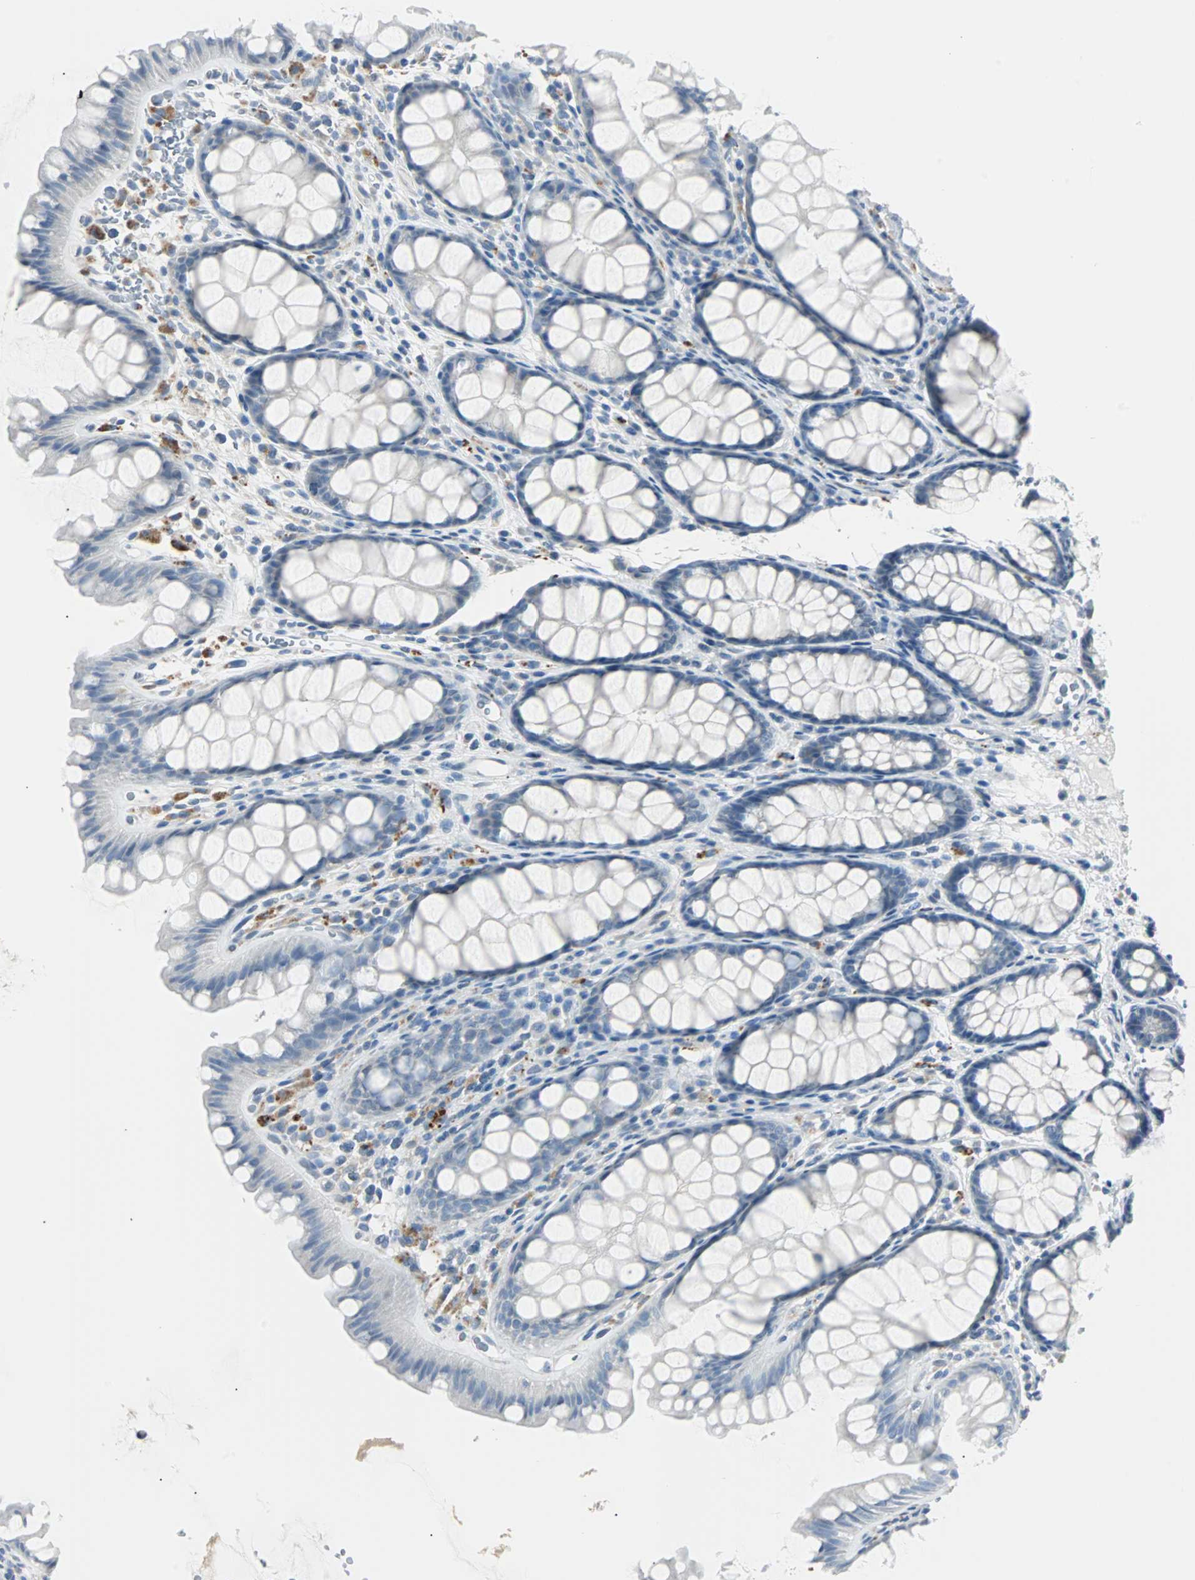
{"staining": {"intensity": "negative", "quantity": "none", "location": "none"}, "tissue": "colon", "cell_type": "Endothelial cells", "image_type": "normal", "snomed": [{"axis": "morphology", "description": "Normal tissue, NOS"}, {"axis": "topography", "description": "Colon"}], "caption": "Immunohistochemistry (IHC) of normal human colon reveals no positivity in endothelial cells. Nuclei are stained in blue.", "gene": "RASA1", "patient": {"sex": "female", "age": 55}}